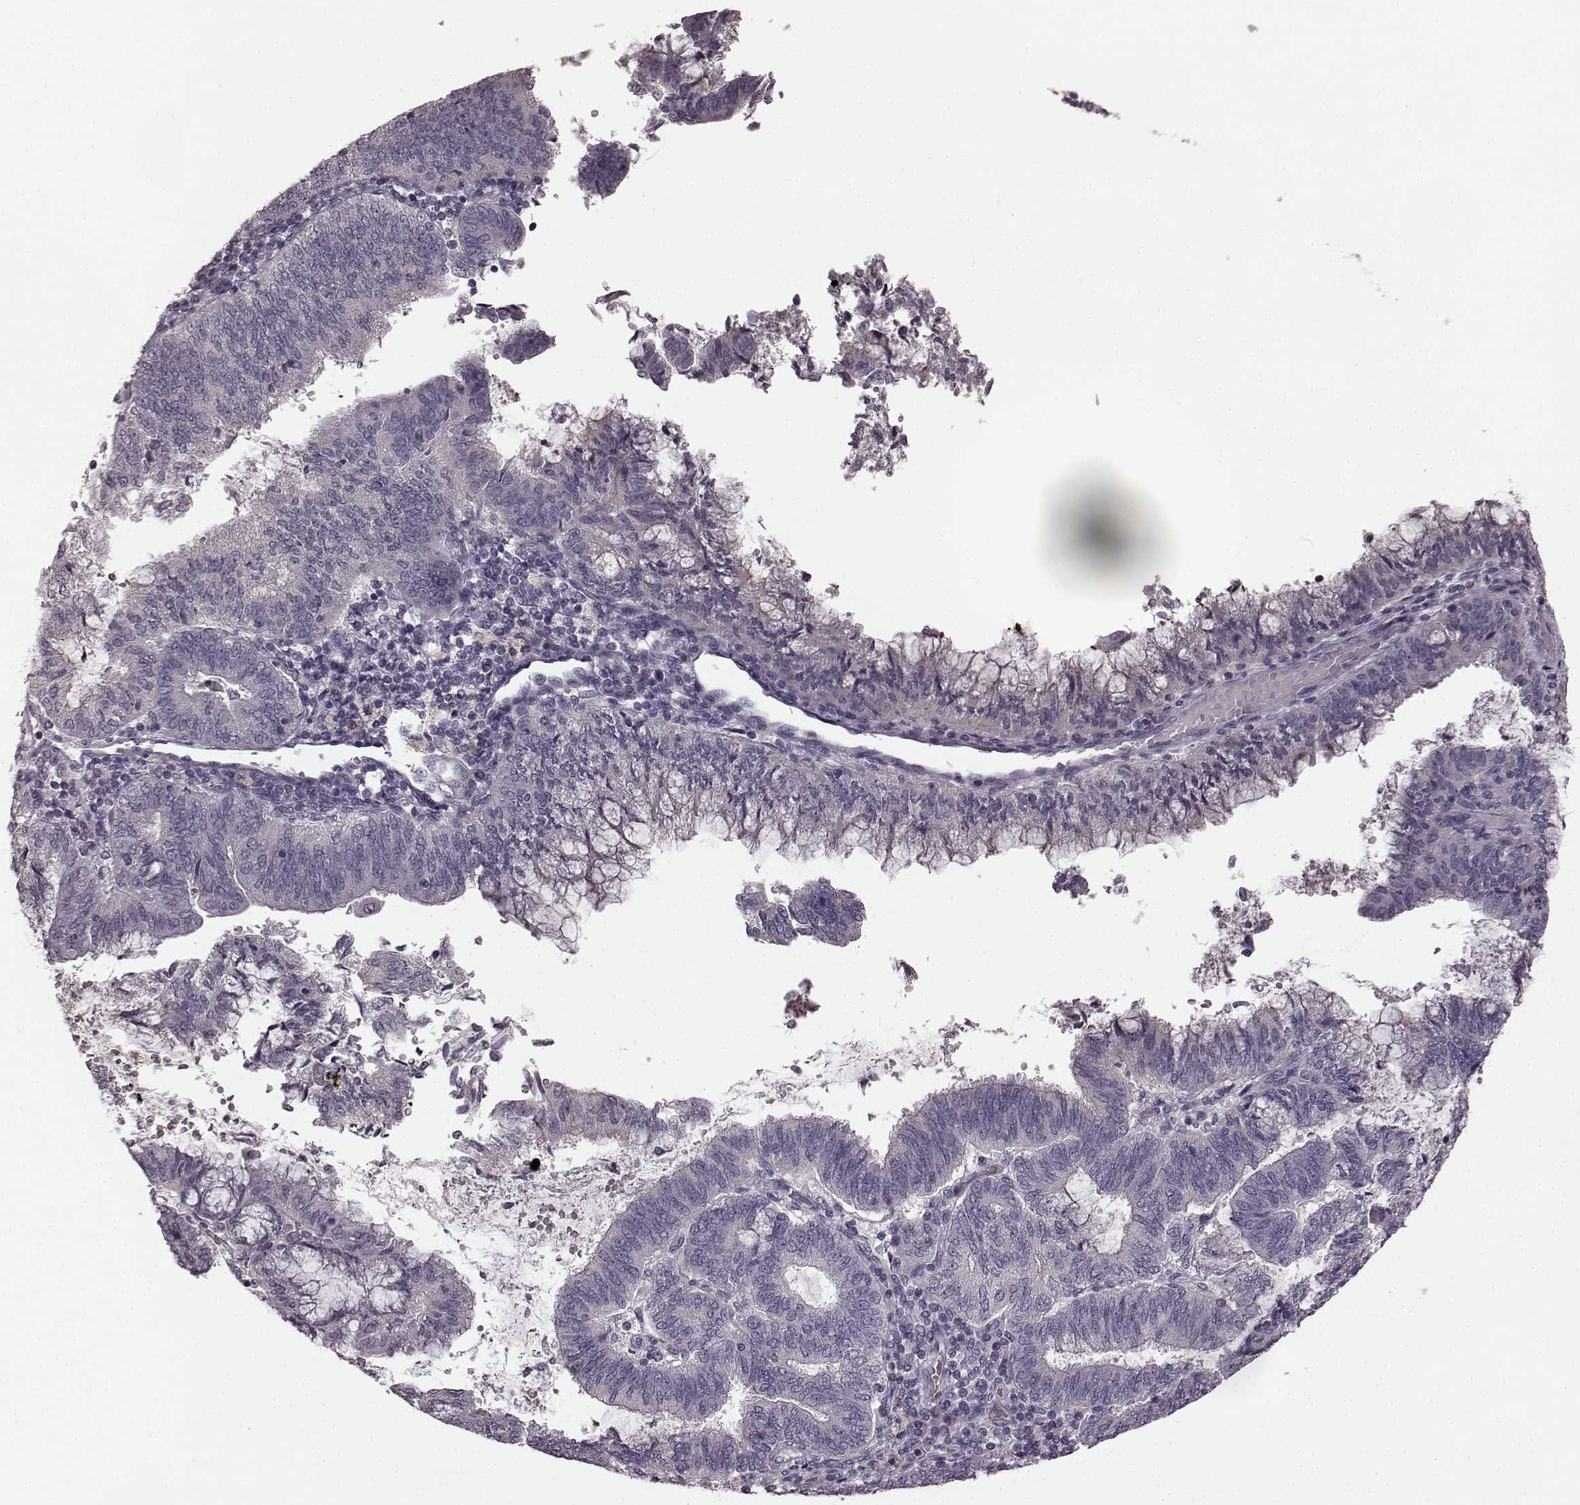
{"staining": {"intensity": "negative", "quantity": "none", "location": "none"}, "tissue": "endometrial cancer", "cell_type": "Tumor cells", "image_type": "cancer", "snomed": [{"axis": "morphology", "description": "Adenocarcinoma, NOS"}, {"axis": "topography", "description": "Endometrium"}], "caption": "Tumor cells are negative for brown protein staining in adenocarcinoma (endometrial).", "gene": "RIT2", "patient": {"sex": "female", "age": 65}}